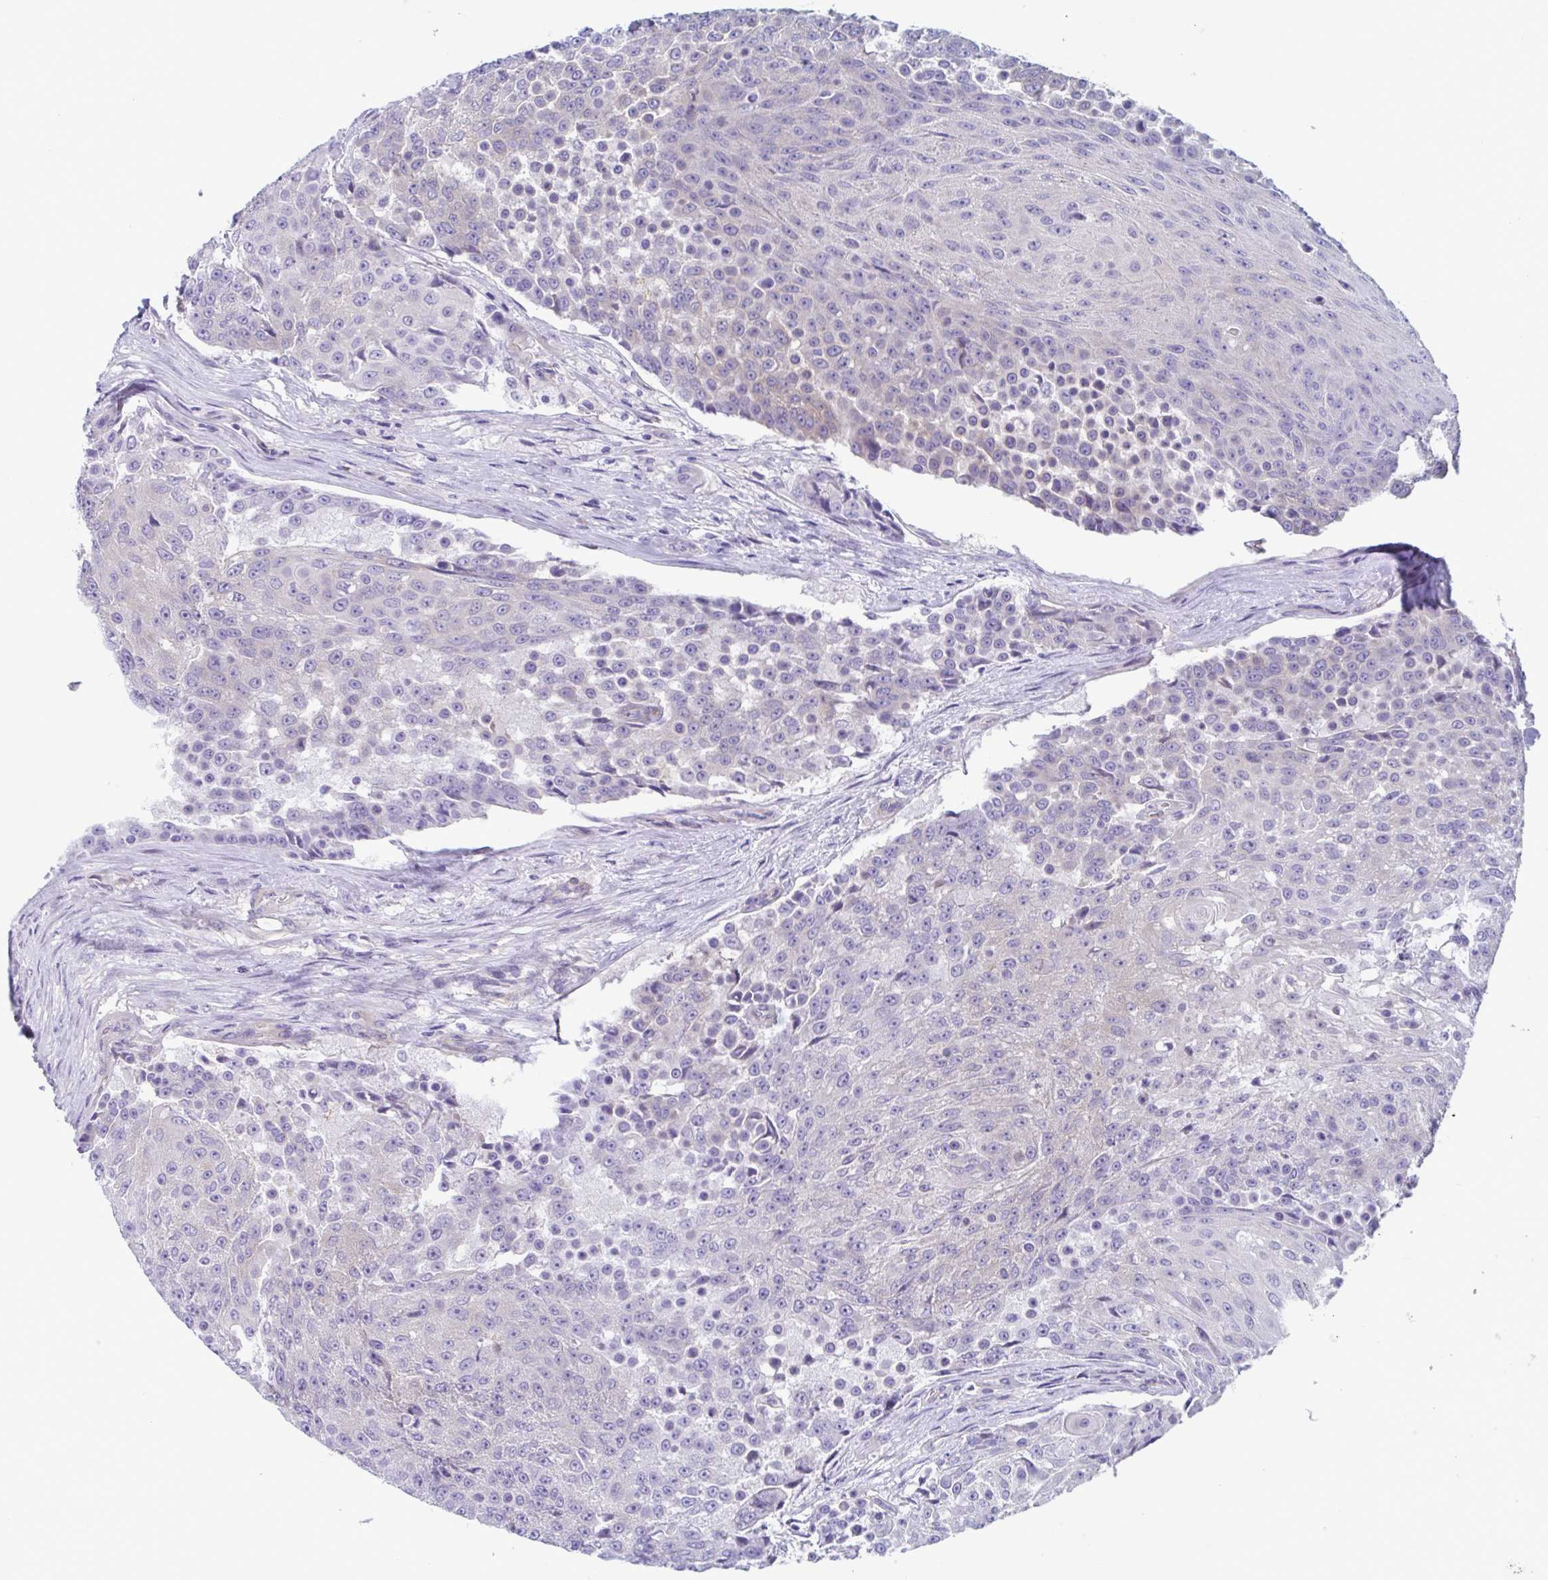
{"staining": {"intensity": "negative", "quantity": "none", "location": "none"}, "tissue": "urothelial cancer", "cell_type": "Tumor cells", "image_type": "cancer", "snomed": [{"axis": "morphology", "description": "Urothelial carcinoma, High grade"}, {"axis": "topography", "description": "Urinary bladder"}], "caption": "A micrograph of human urothelial cancer is negative for staining in tumor cells.", "gene": "LPIN3", "patient": {"sex": "female", "age": 63}}